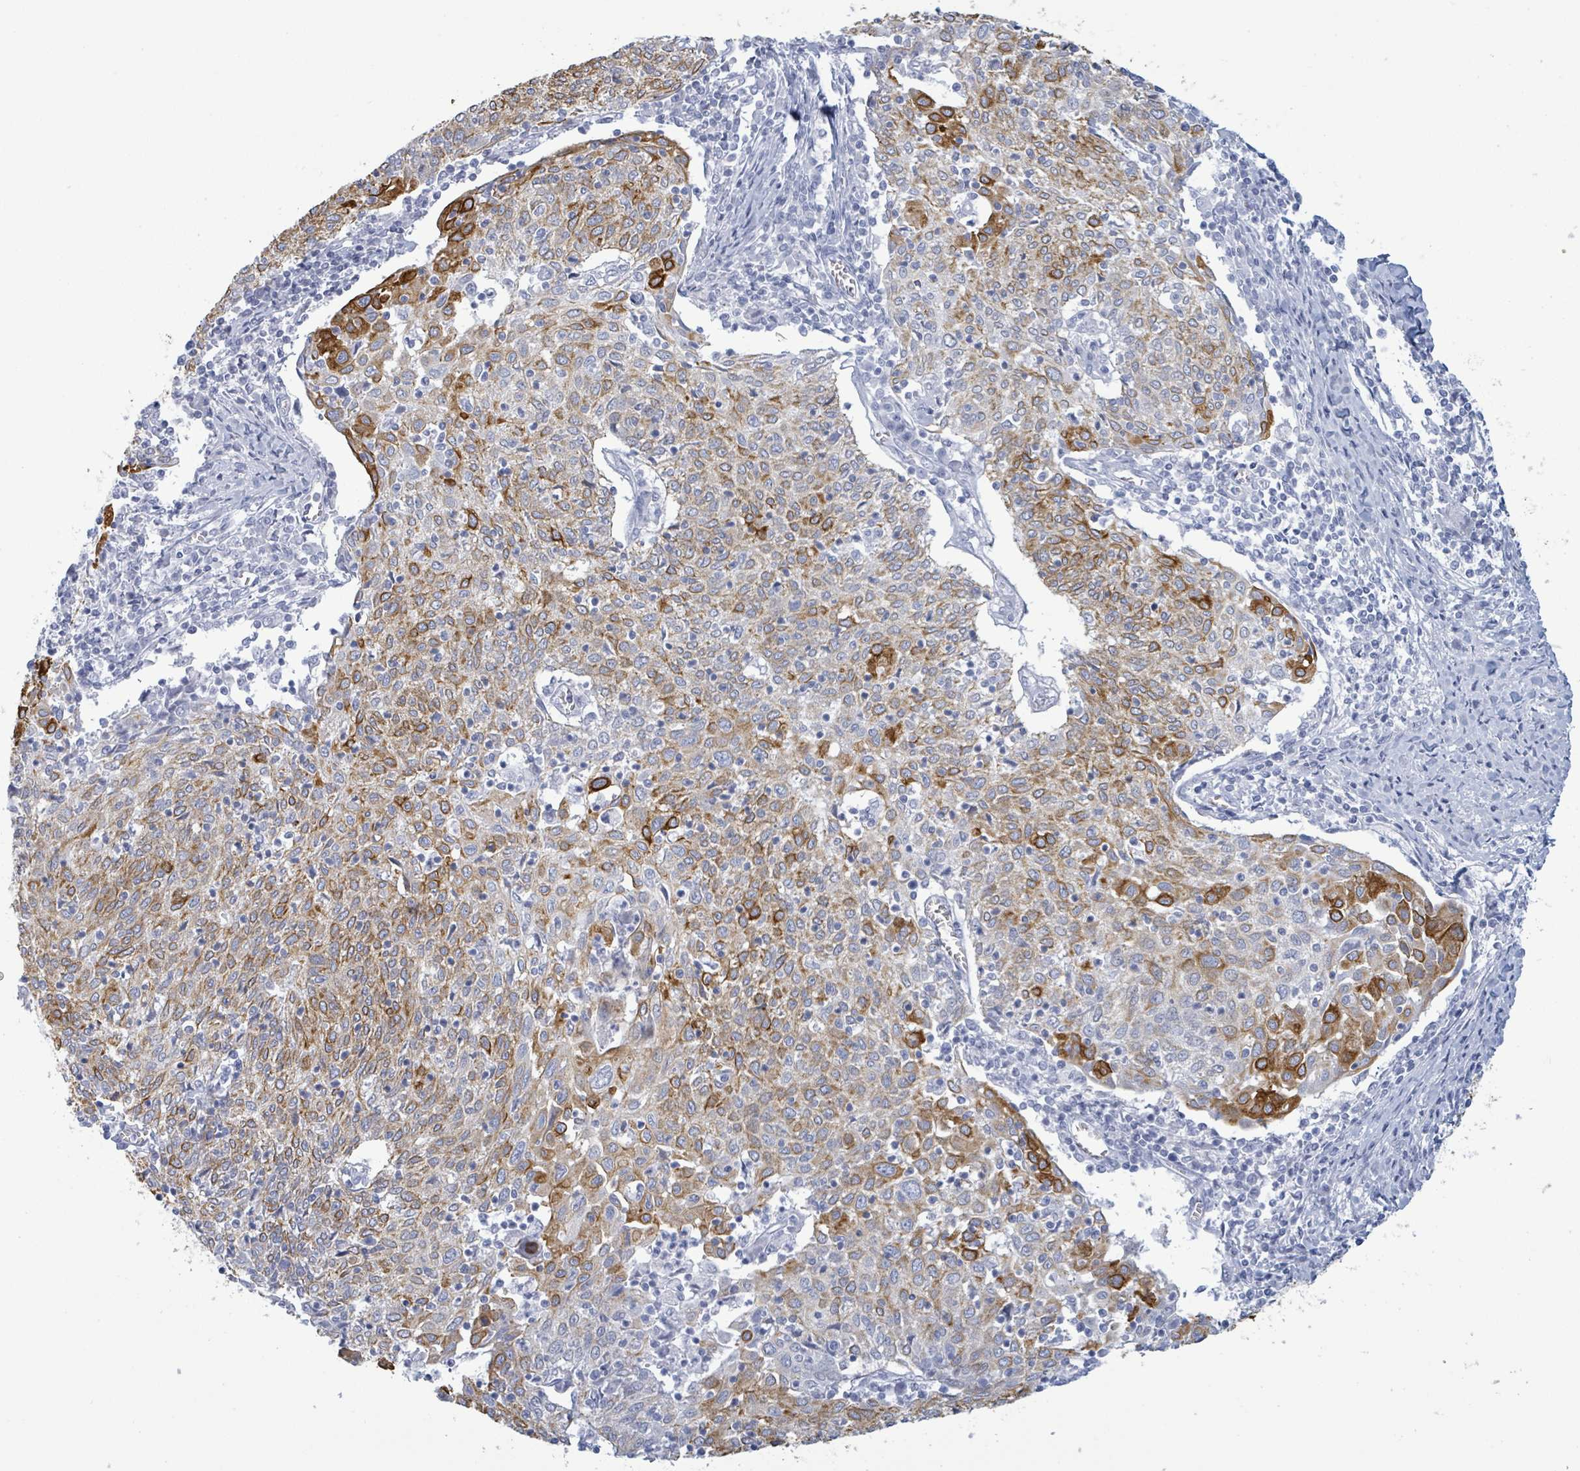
{"staining": {"intensity": "strong", "quantity": "25%-75%", "location": "cytoplasmic/membranous"}, "tissue": "cervical cancer", "cell_type": "Tumor cells", "image_type": "cancer", "snomed": [{"axis": "morphology", "description": "Squamous cell carcinoma, NOS"}, {"axis": "topography", "description": "Cervix"}], "caption": "Immunohistochemistry (DAB) staining of squamous cell carcinoma (cervical) displays strong cytoplasmic/membranous protein staining in approximately 25%-75% of tumor cells. (IHC, brightfield microscopy, high magnification).", "gene": "KRT8", "patient": {"sex": "female", "age": 52}}